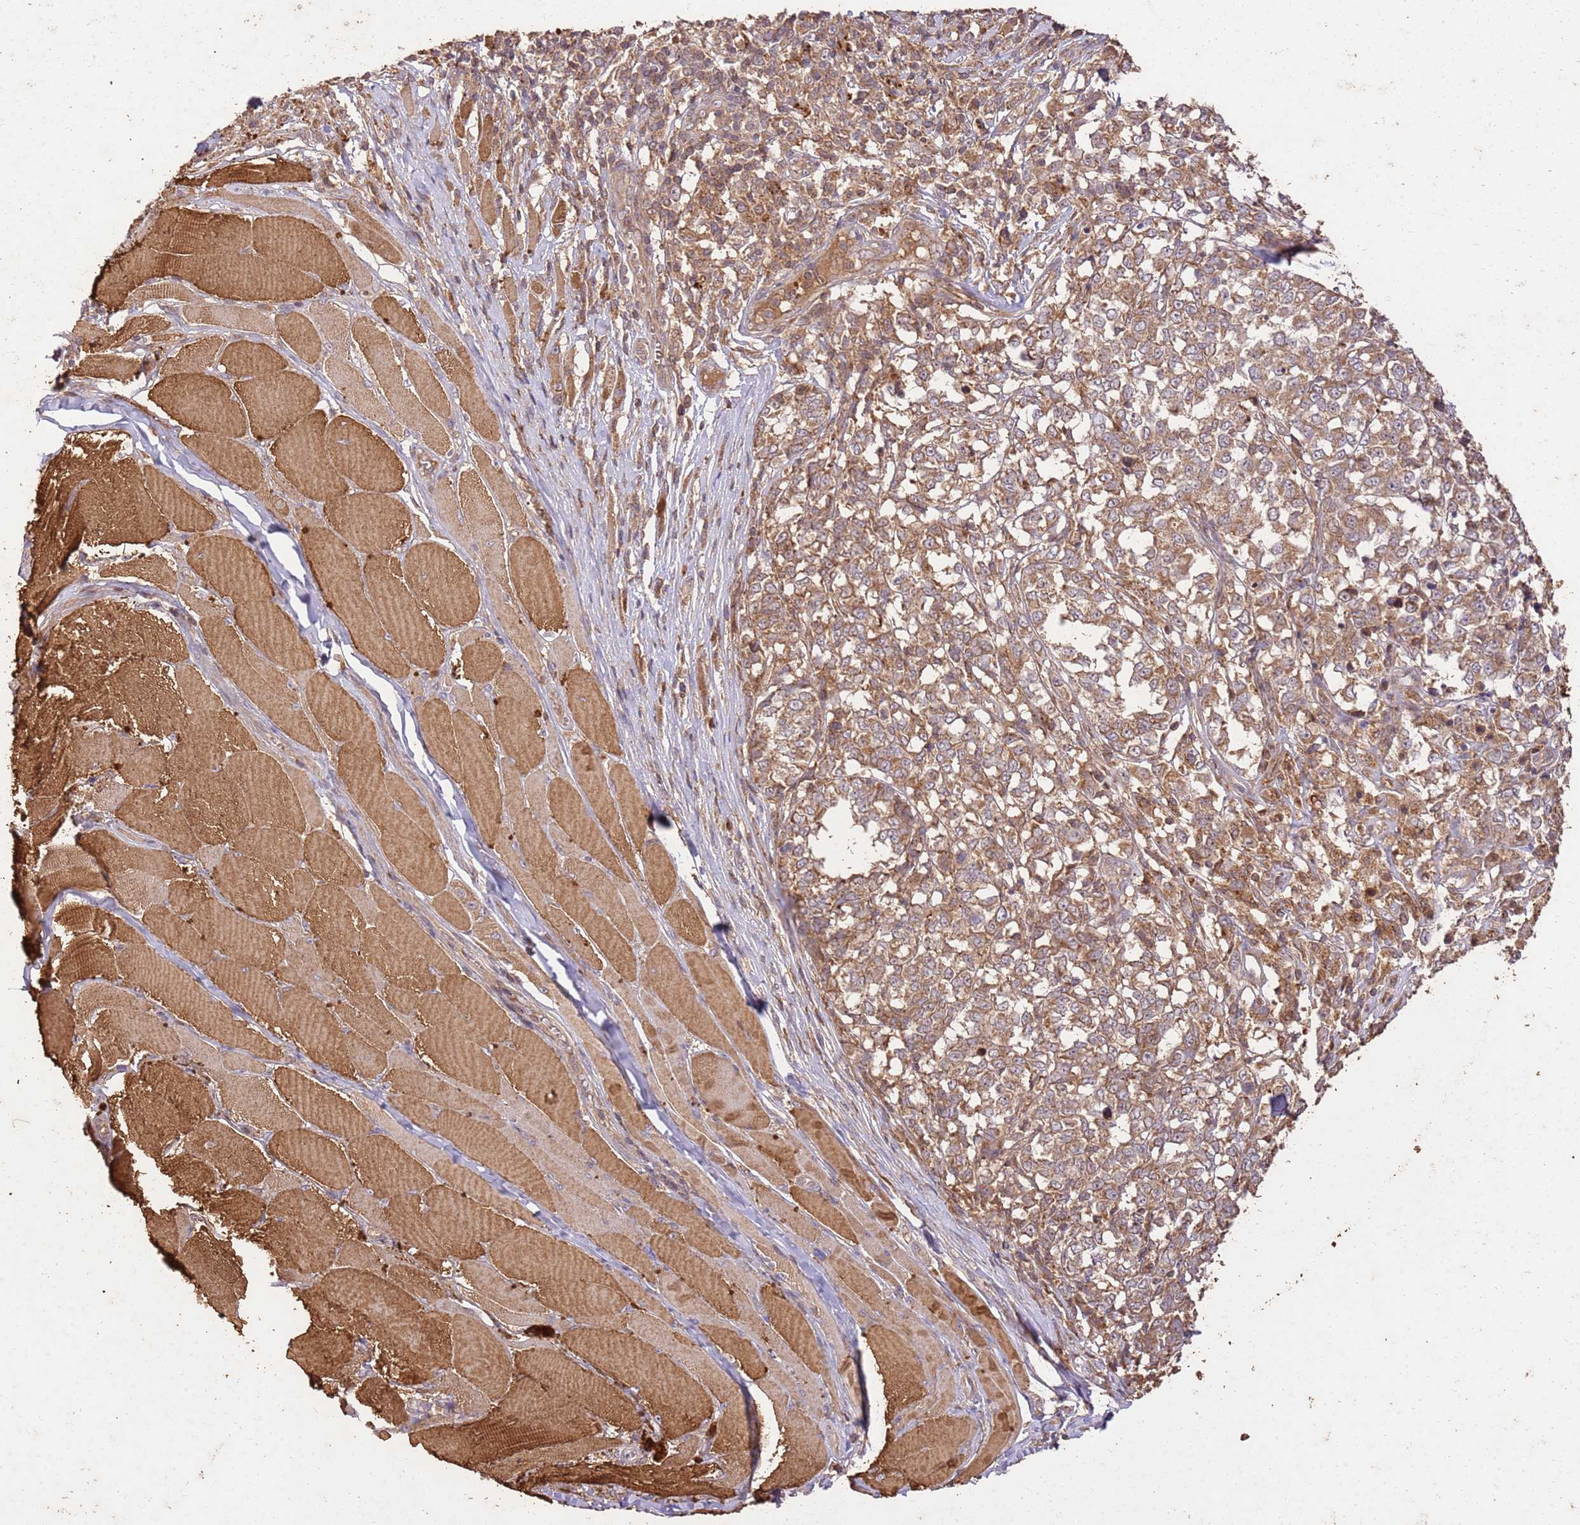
{"staining": {"intensity": "moderate", "quantity": ">75%", "location": "cytoplasmic/membranous"}, "tissue": "melanoma", "cell_type": "Tumor cells", "image_type": "cancer", "snomed": [{"axis": "morphology", "description": "Malignant melanoma, NOS"}, {"axis": "topography", "description": "Skin"}], "caption": "Malignant melanoma stained for a protein (brown) demonstrates moderate cytoplasmic/membranous positive expression in approximately >75% of tumor cells.", "gene": "LRRC28", "patient": {"sex": "female", "age": 72}}